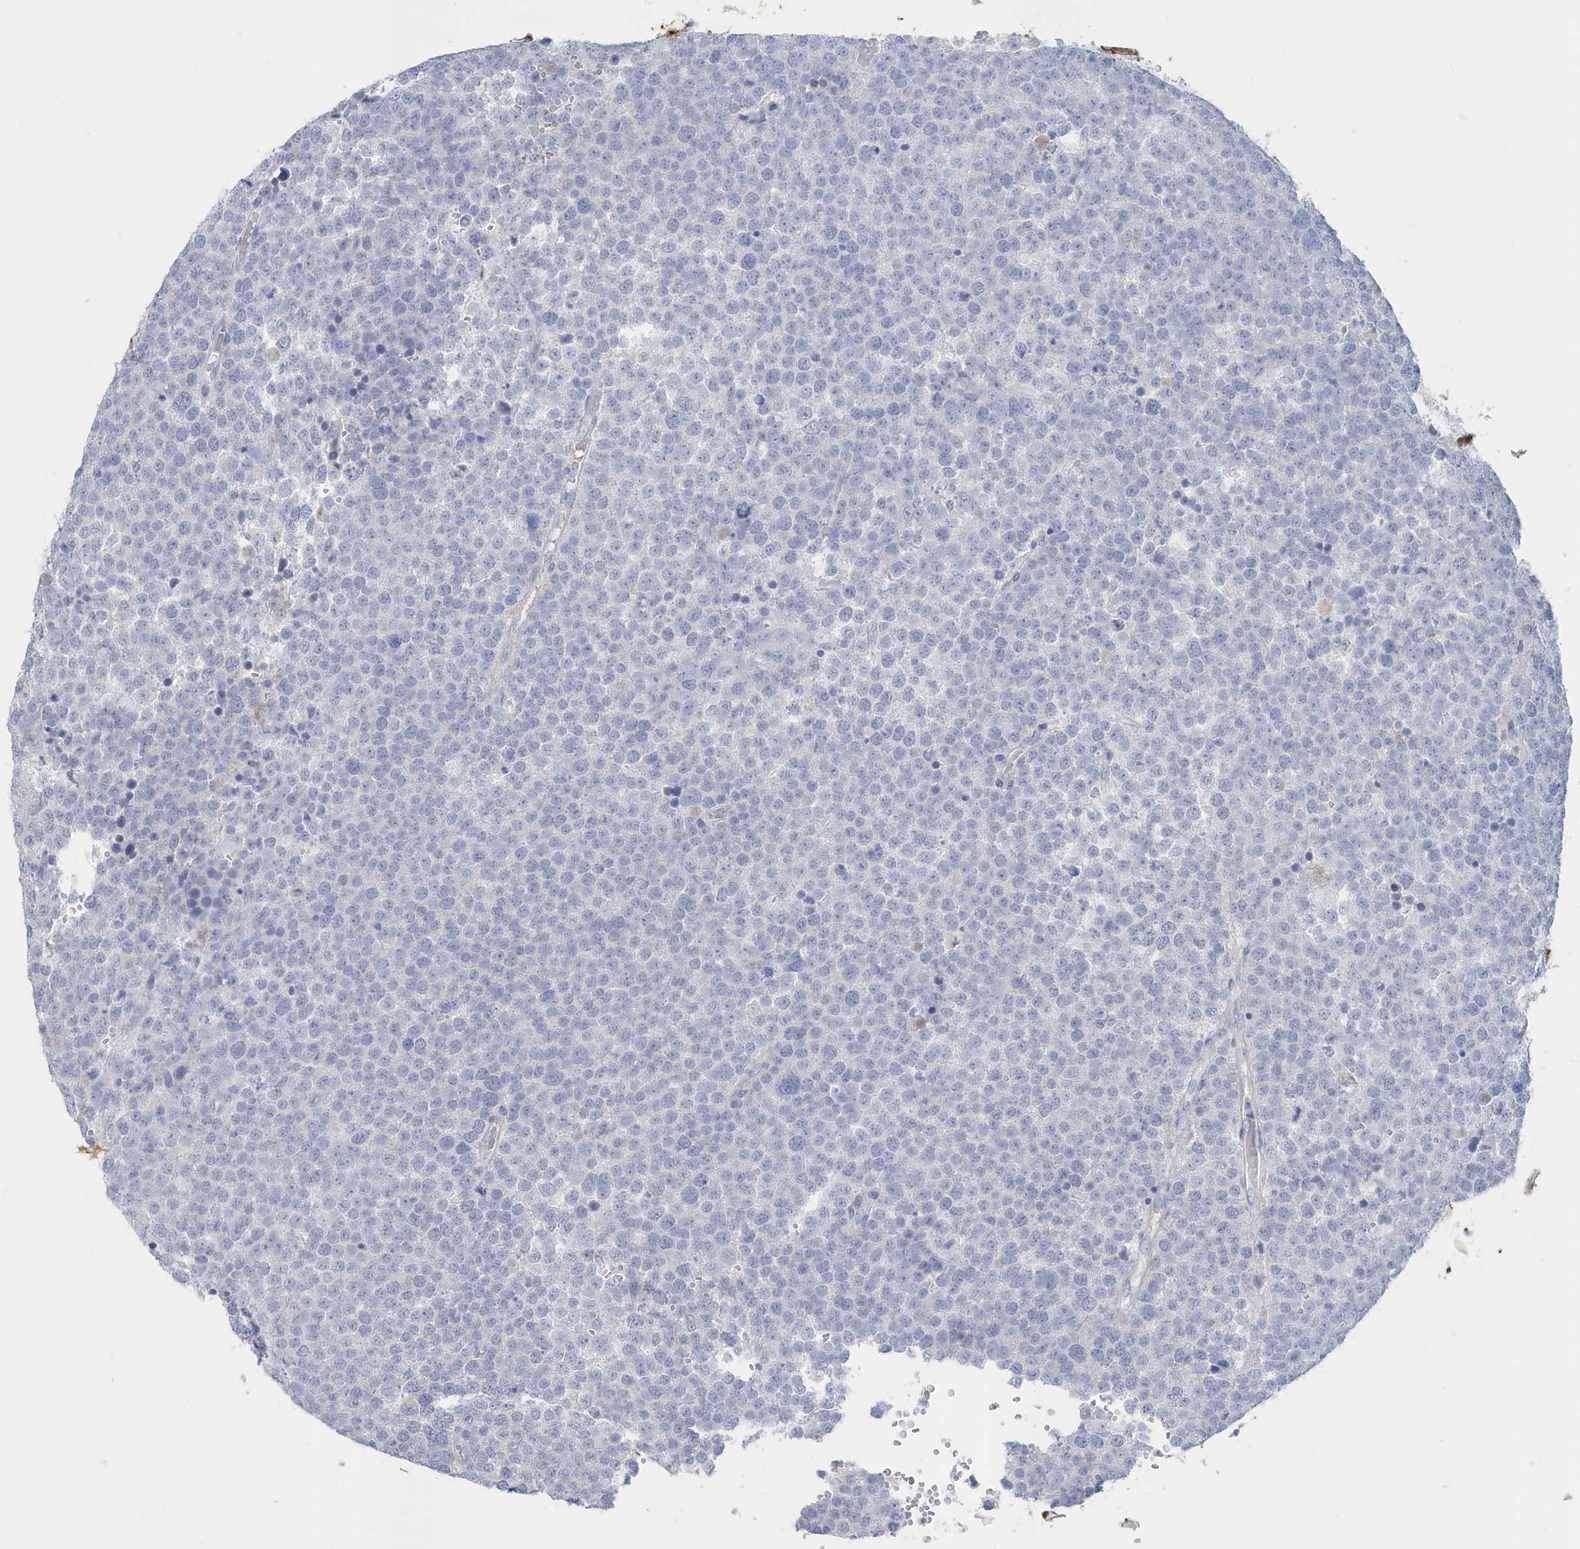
{"staining": {"intensity": "negative", "quantity": "none", "location": "none"}, "tissue": "testis cancer", "cell_type": "Tumor cells", "image_type": "cancer", "snomed": [{"axis": "morphology", "description": "Seminoma, NOS"}, {"axis": "topography", "description": "Testis"}], "caption": "An immunohistochemistry (IHC) histopathology image of testis cancer is shown. There is no staining in tumor cells of testis cancer.", "gene": "JCHAIN", "patient": {"sex": "male", "age": 71}}